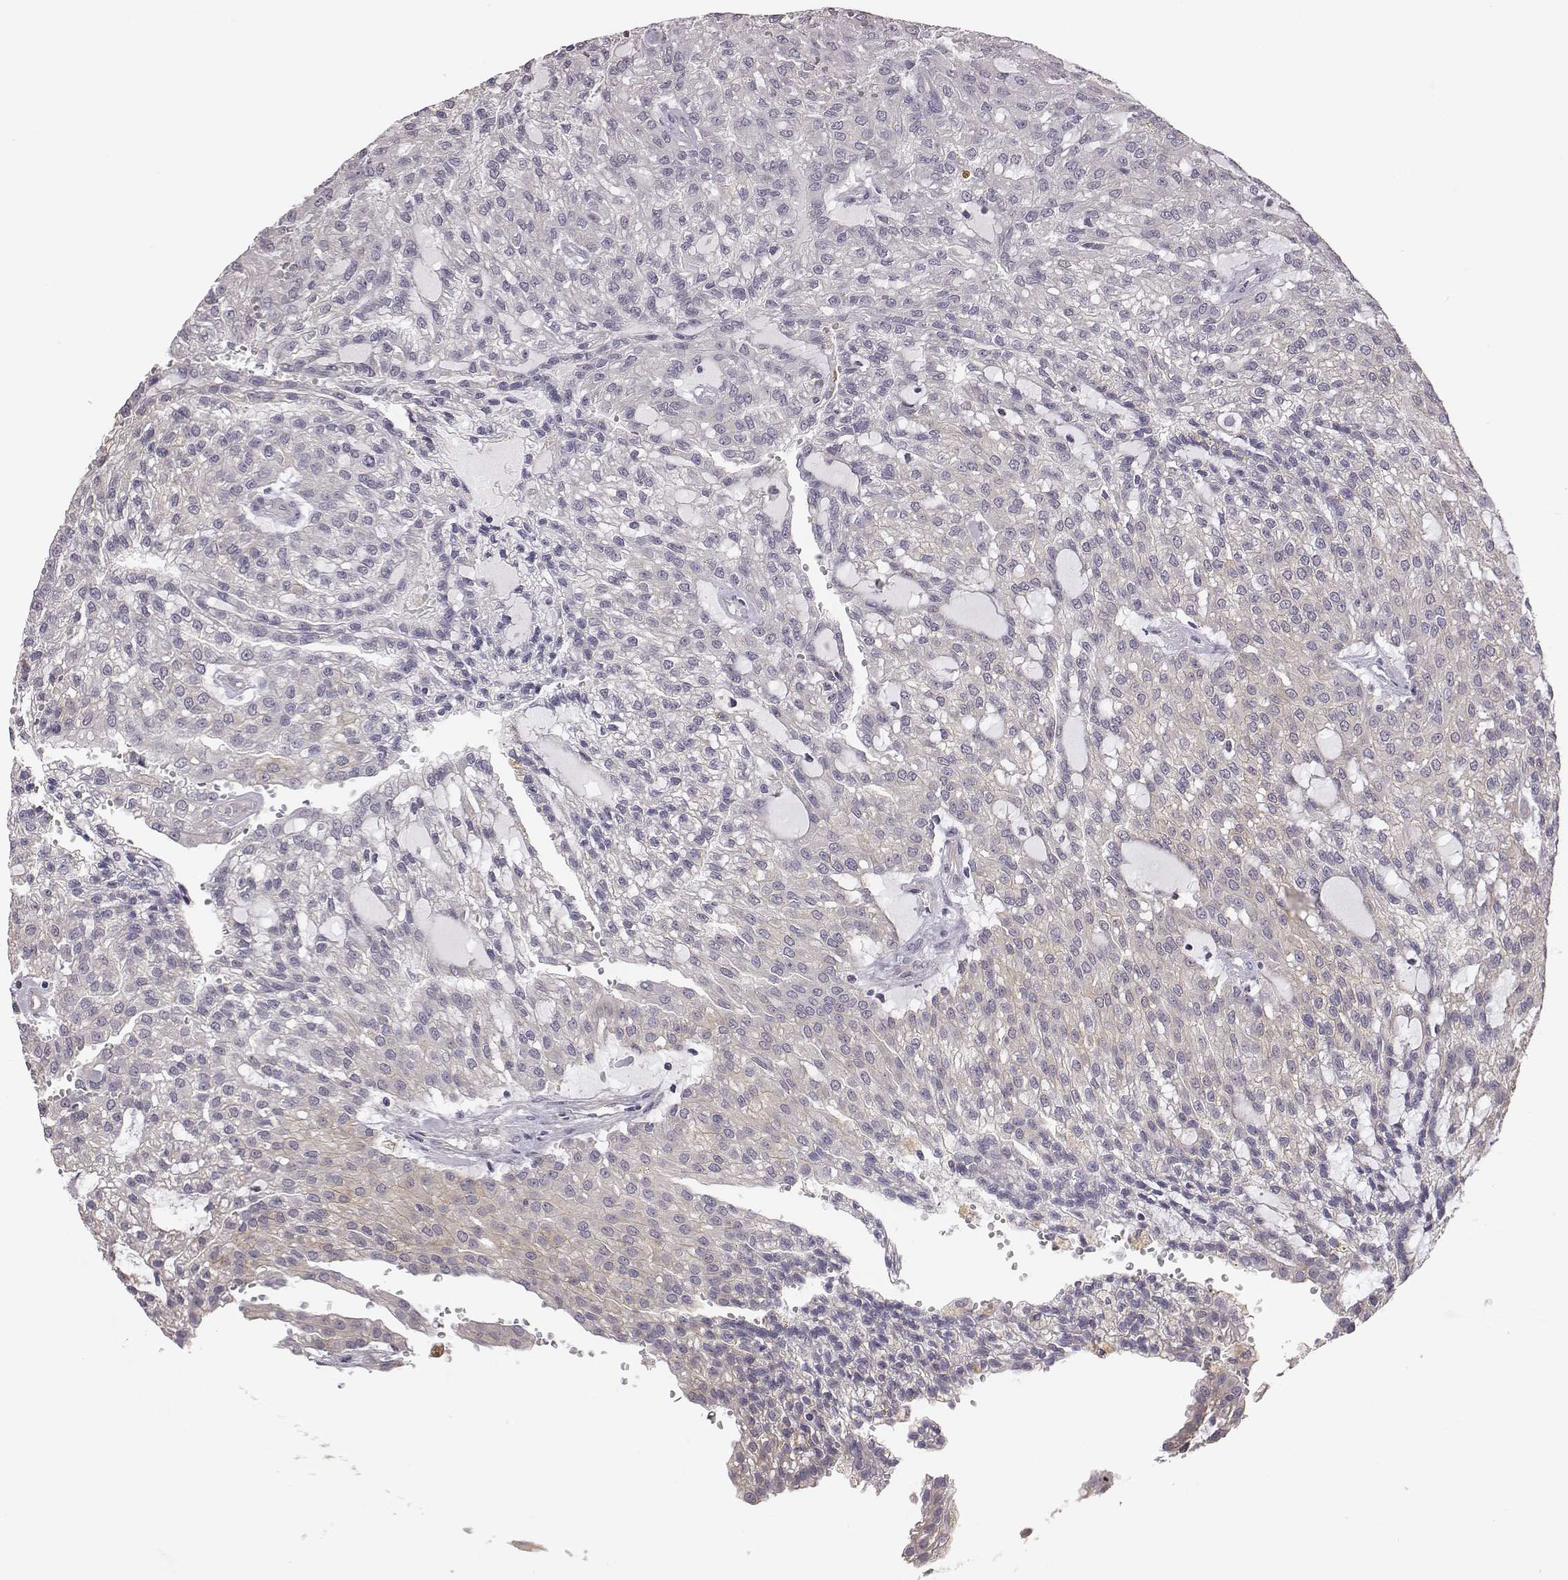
{"staining": {"intensity": "negative", "quantity": "none", "location": "none"}, "tissue": "renal cancer", "cell_type": "Tumor cells", "image_type": "cancer", "snomed": [{"axis": "morphology", "description": "Adenocarcinoma, NOS"}, {"axis": "topography", "description": "Kidney"}], "caption": "Adenocarcinoma (renal) stained for a protein using immunohistochemistry (IHC) demonstrates no positivity tumor cells.", "gene": "SCARF1", "patient": {"sex": "male", "age": 63}}